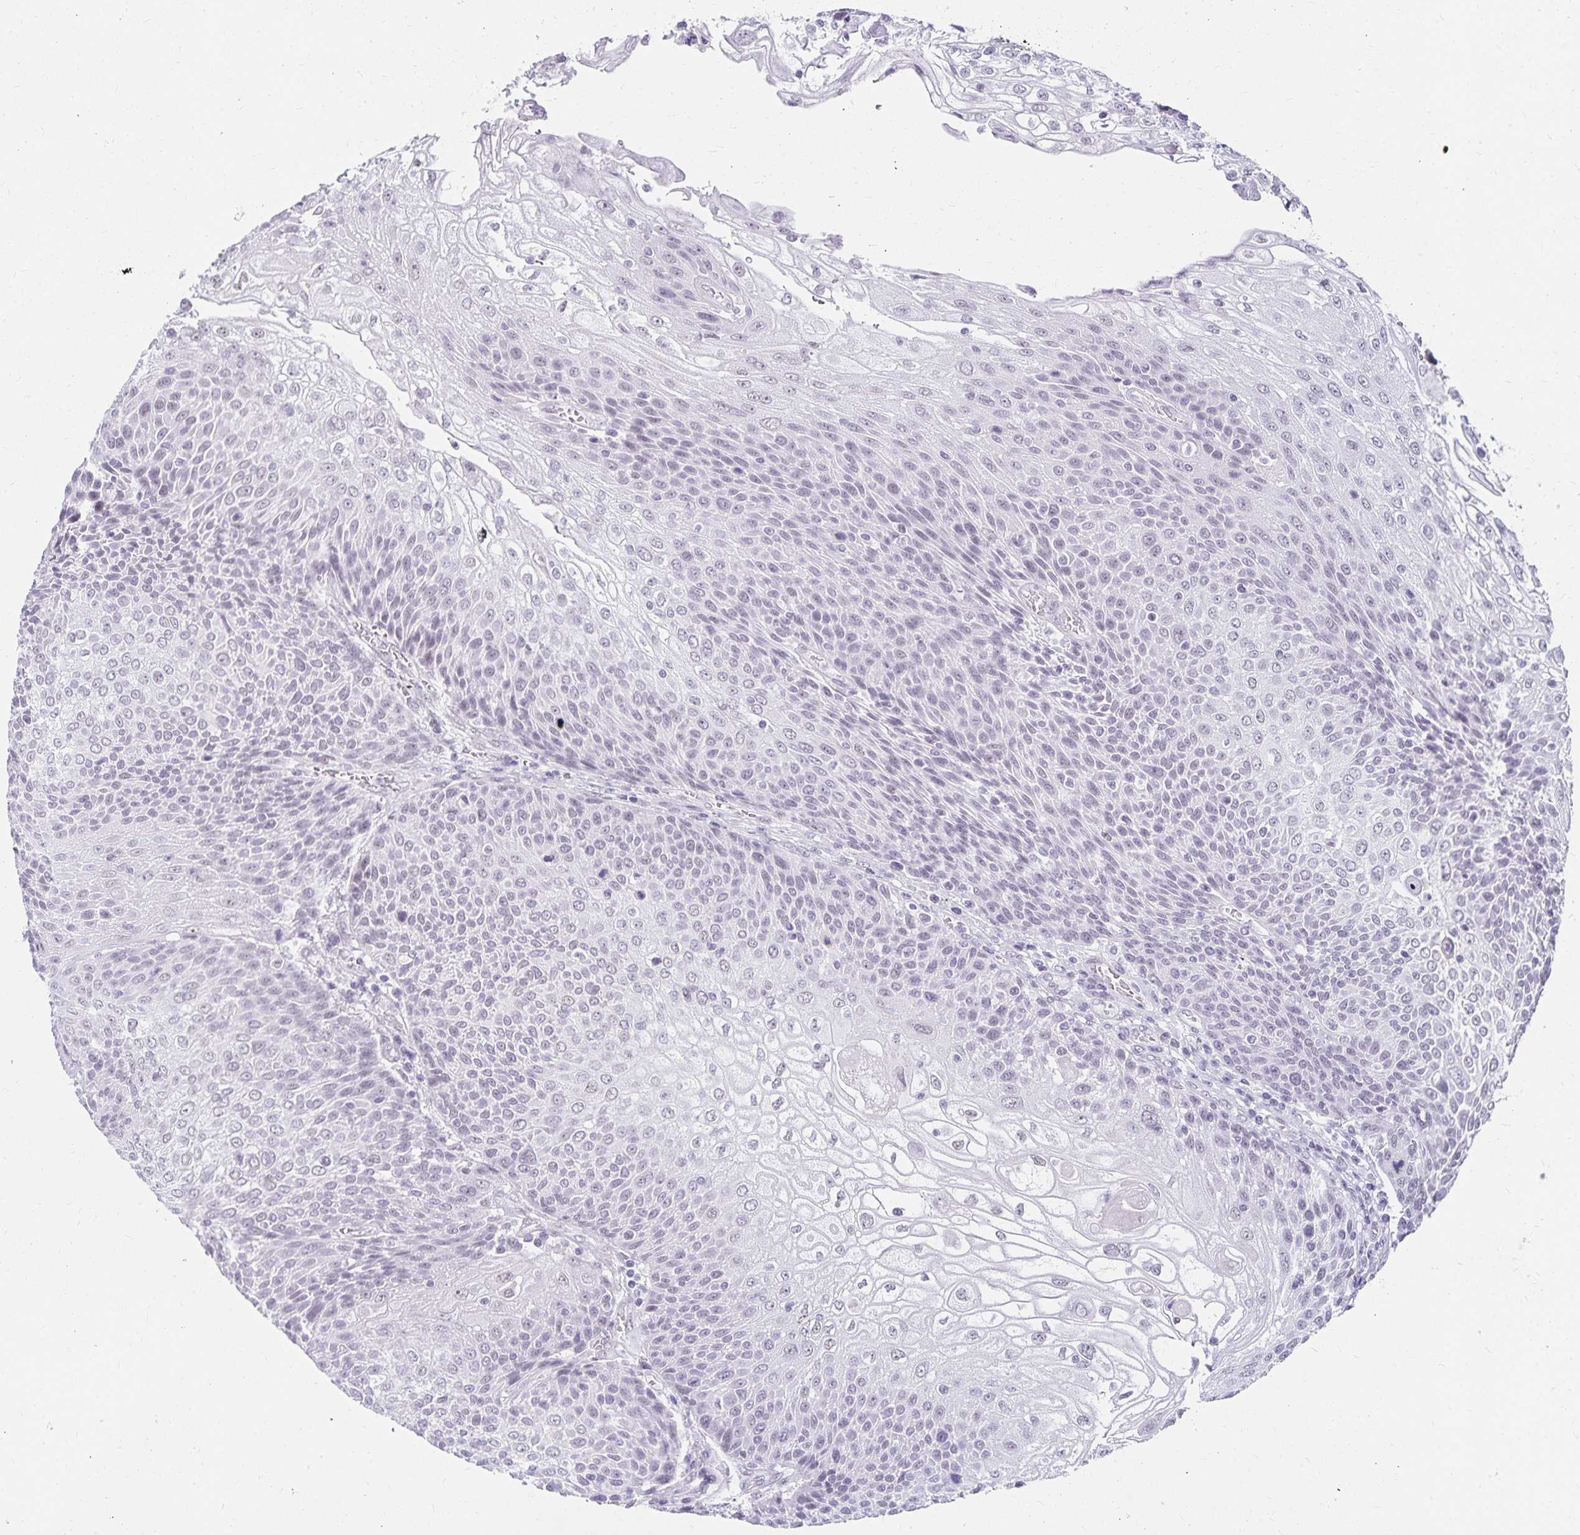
{"staining": {"intensity": "weak", "quantity": "<25%", "location": "nuclear"}, "tissue": "urothelial cancer", "cell_type": "Tumor cells", "image_type": "cancer", "snomed": [{"axis": "morphology", "description": "Urothelial carcinoma, High grade"}, {"axis": "topography", "description": "Urinary bladder"}], "caption": "High-grade urothelial carcinoma was stained to show a protein in brown. There is no significant expression in tumor cells.", "gene": "C20orf85", "patient": {"sex": "female", "age": 70}}